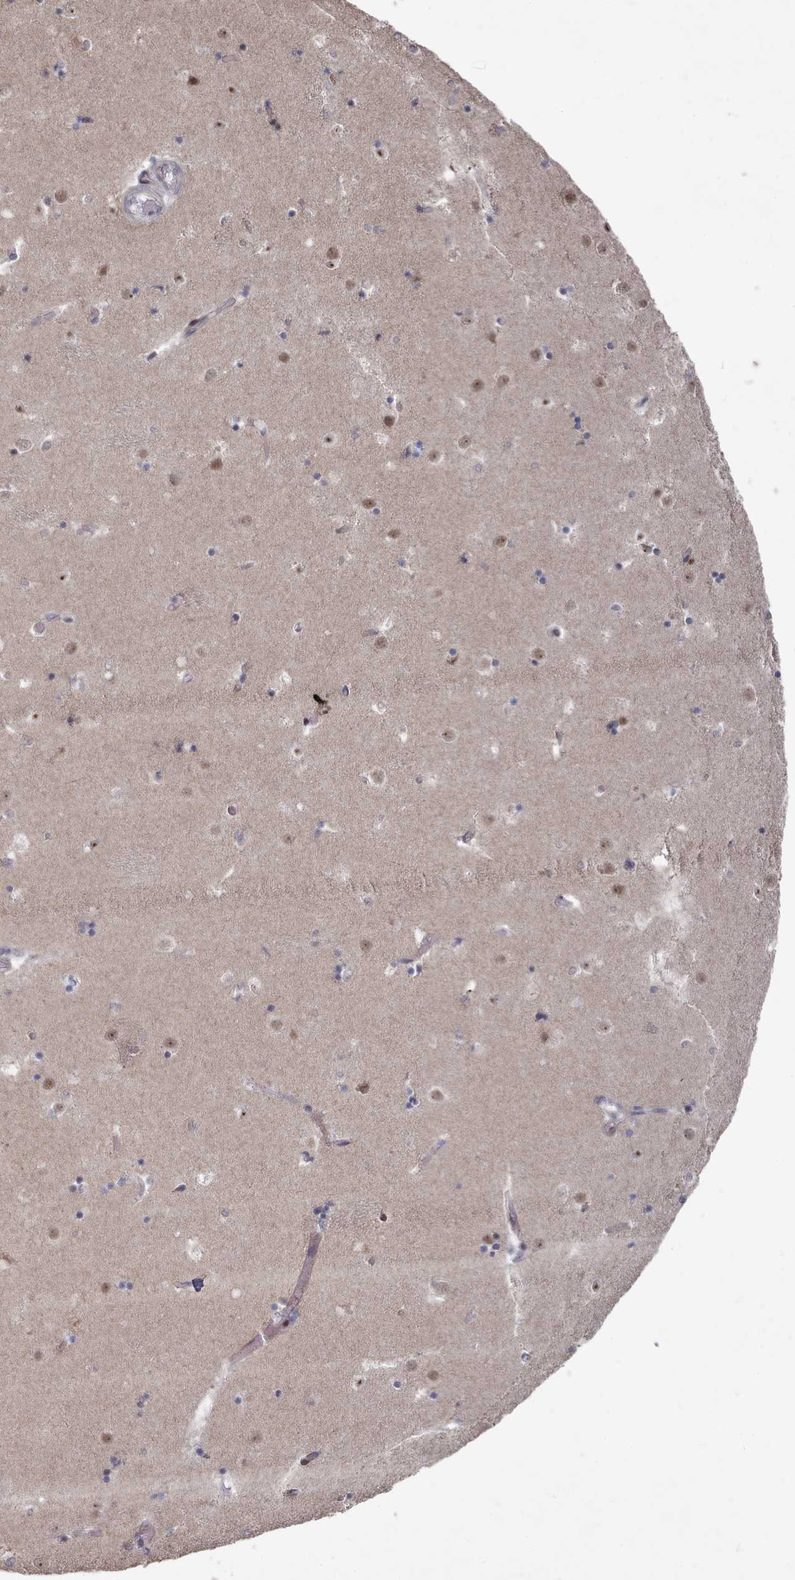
{"staining": {"intensity": "negative", "quantity": "none", "location": "none"}, "tissue": "caudate", "cell_type": "Glial cells", "image_type": "normal", "snomed": [{"axis": "morphology", "description": "Normal tissue, NOS"}, {"axis": "topography", "description": "Lateral ventricle wall"}], "caption": "This is an IHC micrograph of benign caudate. There is no staining in glial cells.", "gene": "CPSF4", "patient": {"sex": "female", "age": 52}}